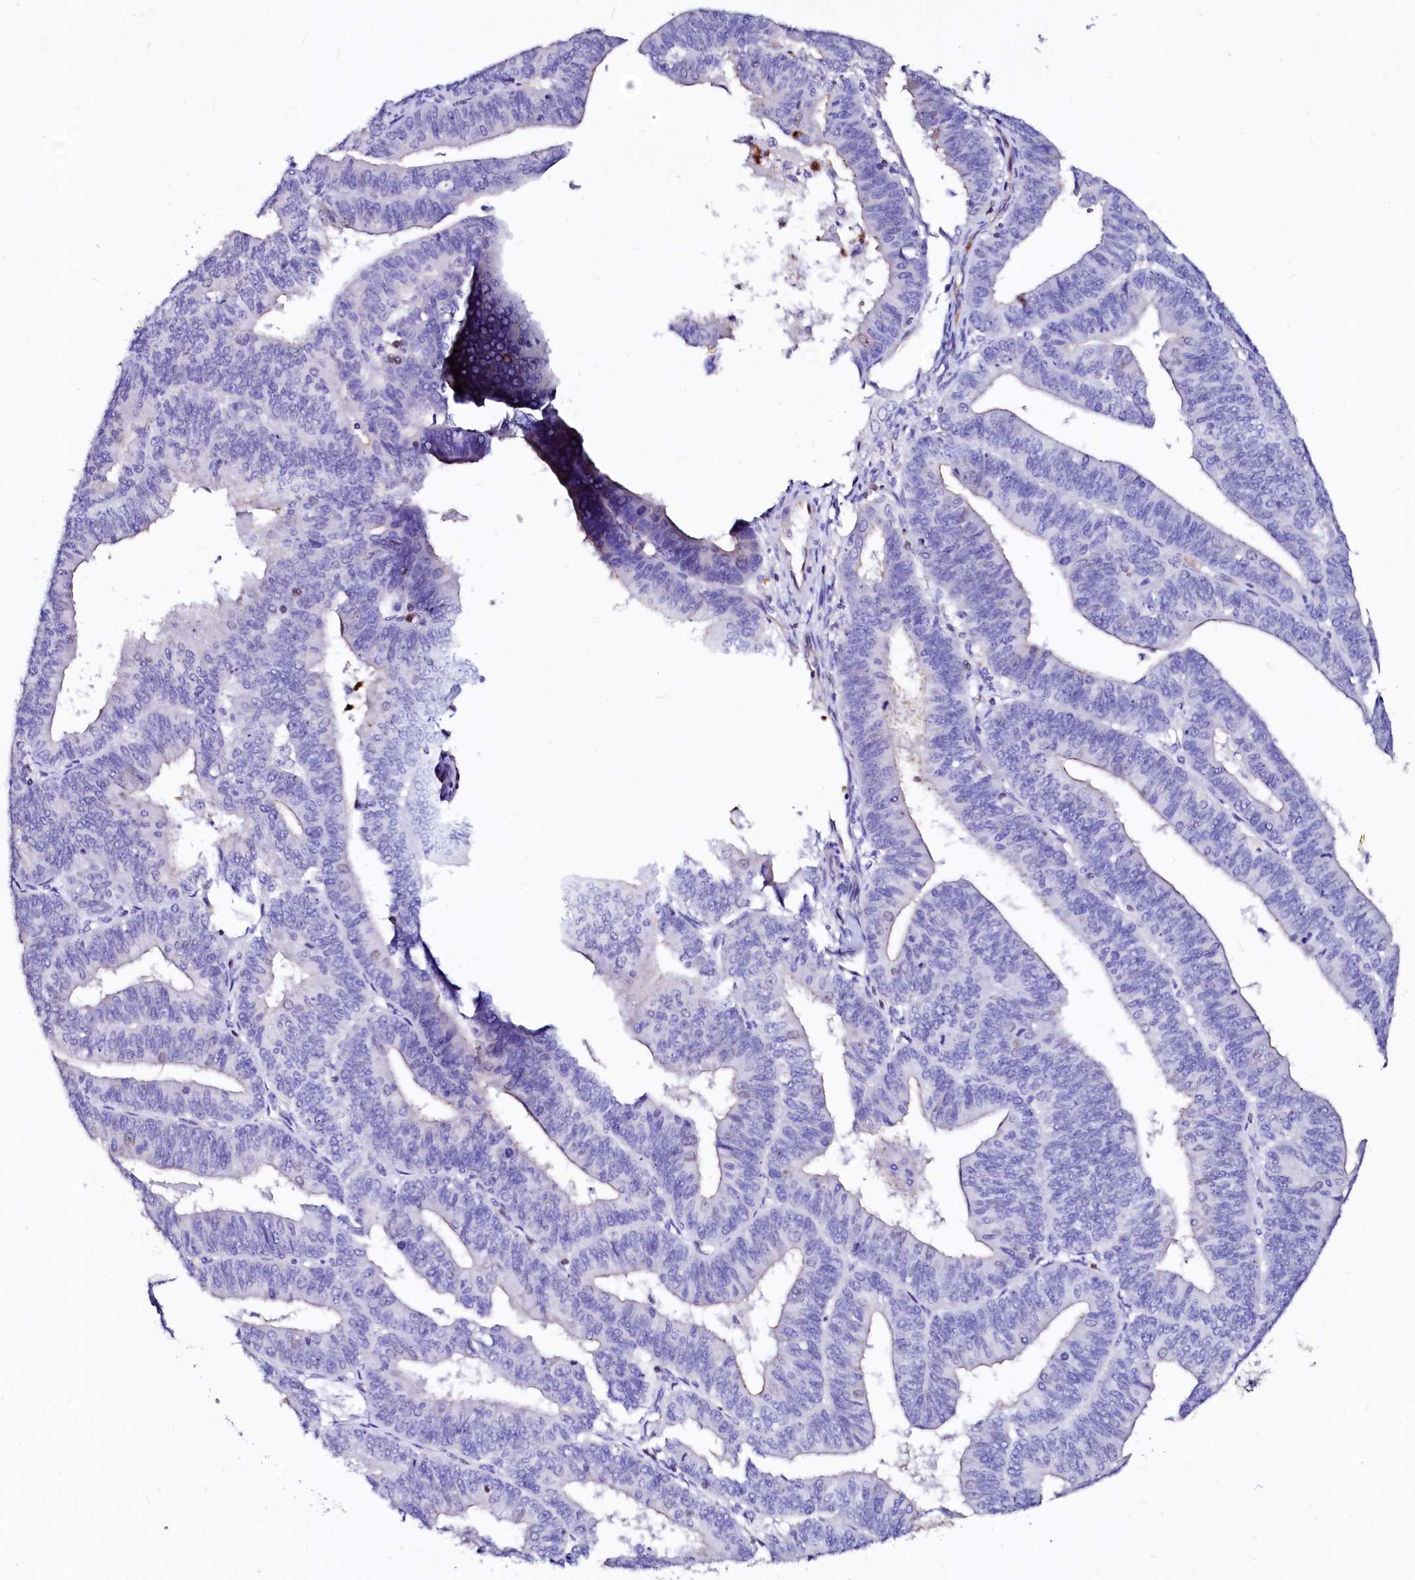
{"staining": {"intensity": "negative", "quantity": "none", "location": "none"}, "tissue": "endometrial cancer", "cell_type": "Tumor cells", "image_type": "cancer", "snomed": [{"axis": "morphology", "description": "Adenocarcinoma, NOS"}, {"axis": "topography", "description": "Endometrium"}], "caption": "The micrograph displays no staining of tumor cells in endometrial cancer. The staining was performed using DAB (3,3'-diaminobenzidine) to visualize the protein expression in brown, while the nuclei were stained in blue with hematoxylin (Magnification: 20x).", "gene": "RAB27A", "patient": {"sex": "female", "age": 73}}